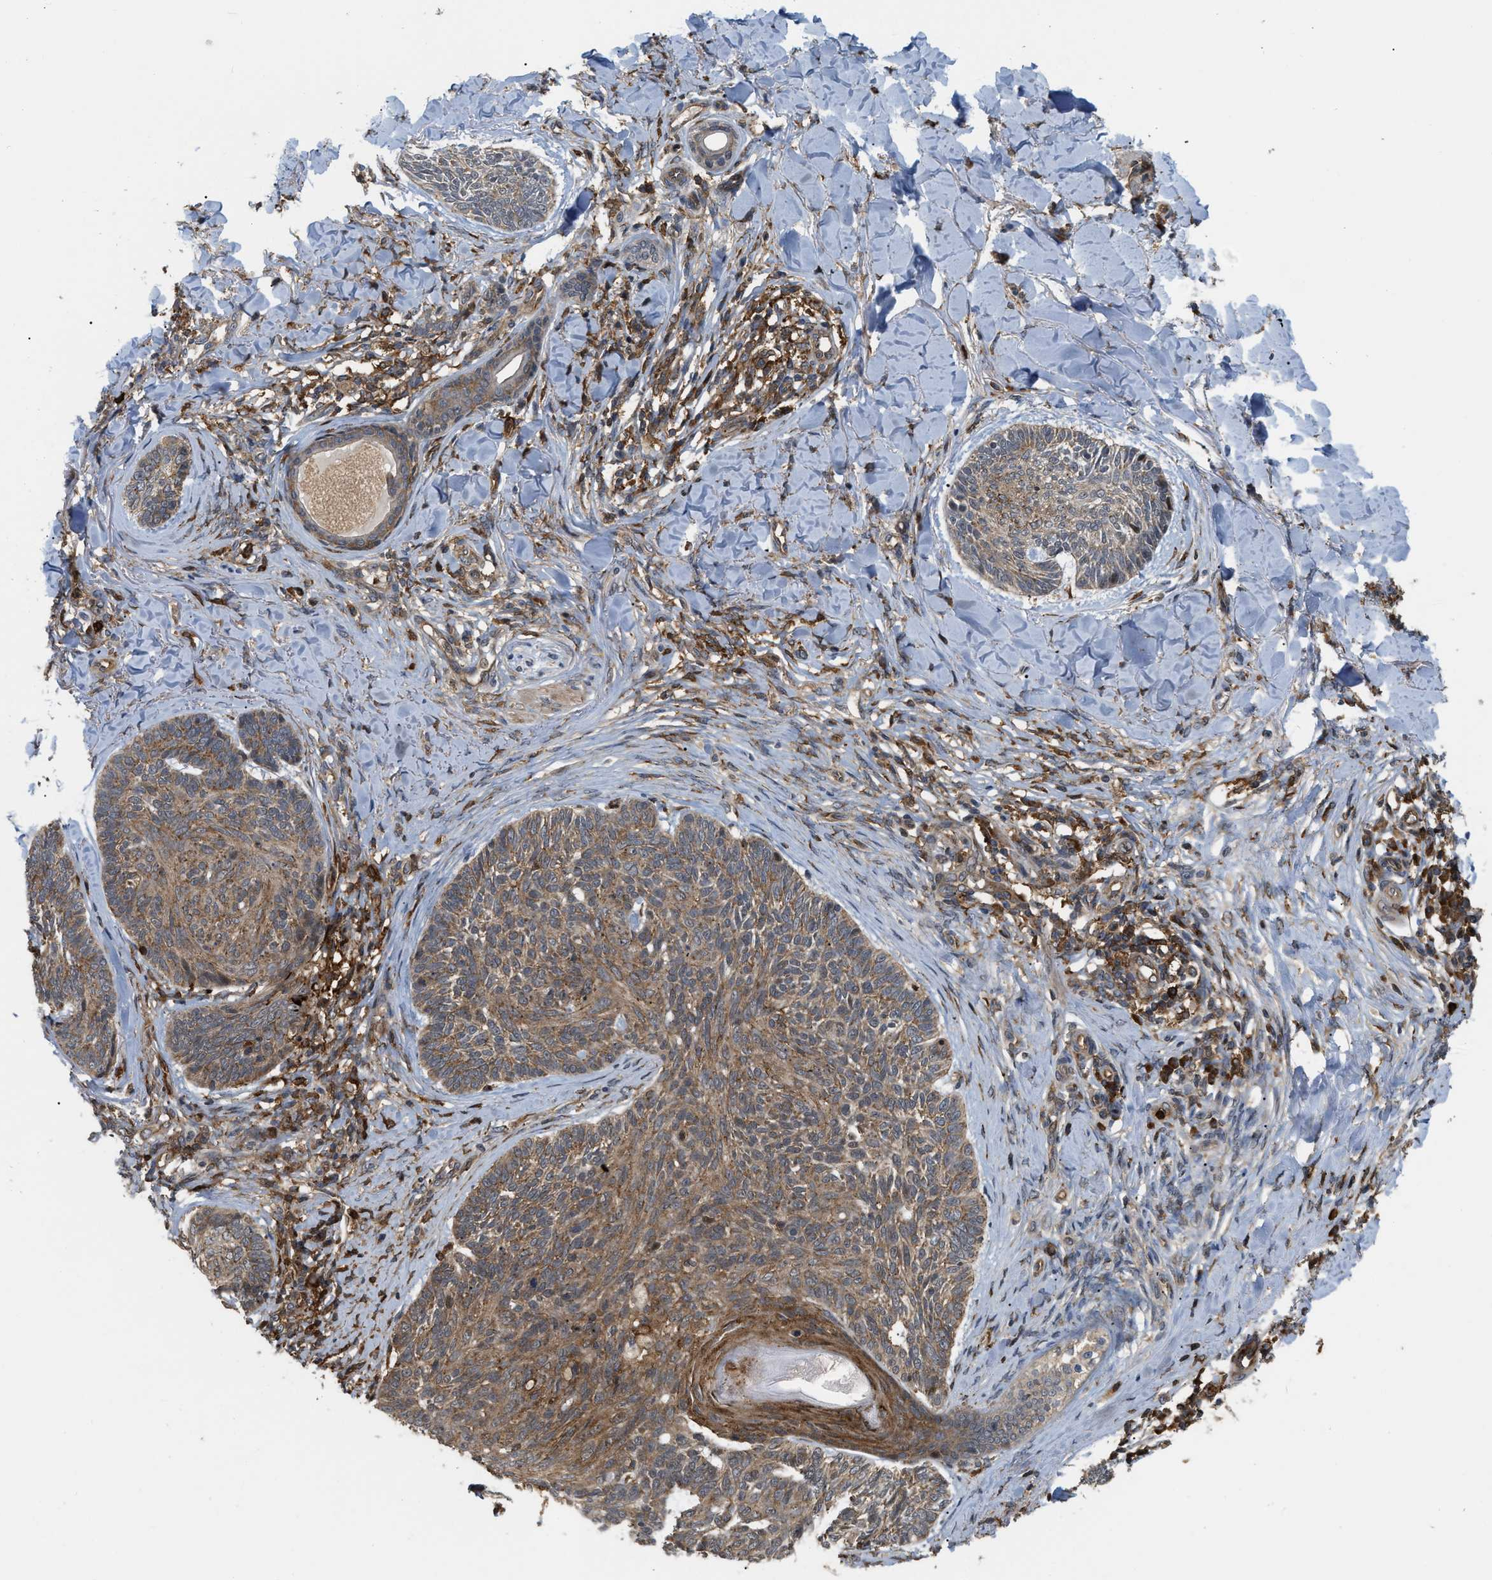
{"staining": {"intensity": "moderate", "quantity": ">75%", "location": "cytoplasmic/membranous"}, "tissue": "skin cancer", "cell_type": "Tumor cells", "image_type": "cancer", "snomed": [{"axis": "morphology", "description": "Basal cell carcinoma"}, {"axis": "topography", "description": "Skin"}], "caption": "Skin basal cell carcinoma tissue exhibits moderate cytoplasmic/membranous positivity in about >75% of tumor cells, visualized by immunohistochemistry.", "gene": "IQCE", "patient": {"sex": "male", "age": 43}}